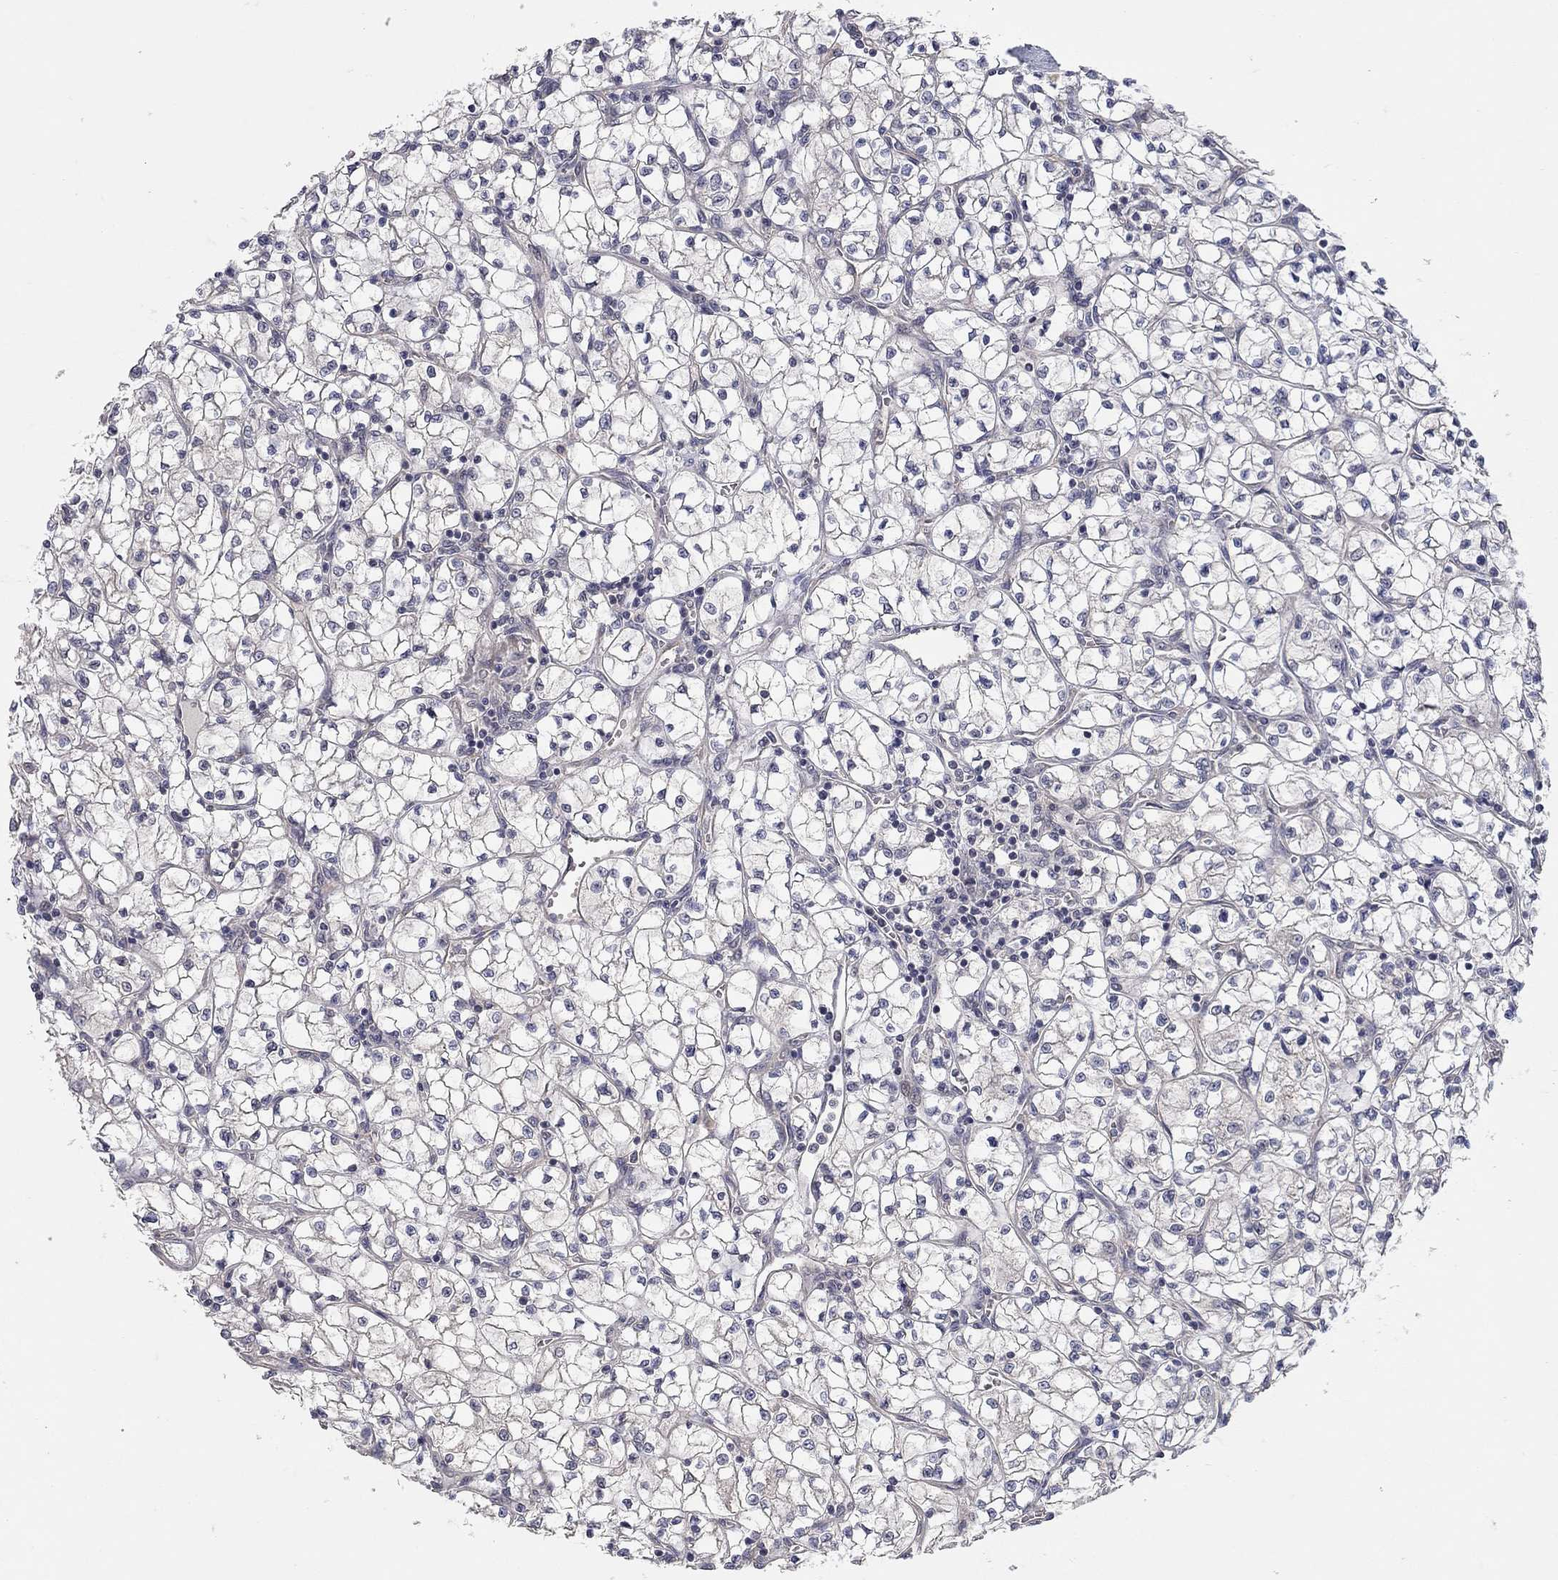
{"staining": {"intensity": "negative", "quantity": "none", "location": "none"}, "tissue": "renal cancer", "cell_type": "Tumor cells", "image_type": "cancer", "snomed": [{"axis": "morphology", "description": "Adenocarcinoma, NOS"}, {"axis": "topography", "description": "Kidney"}], "caption": "Immunohistochemical staining of adenocarcinoma (renal) displays no significant staining in tumor cells.", "gene": "WASF3", "patient": {"sex": "female", "age": 64}}